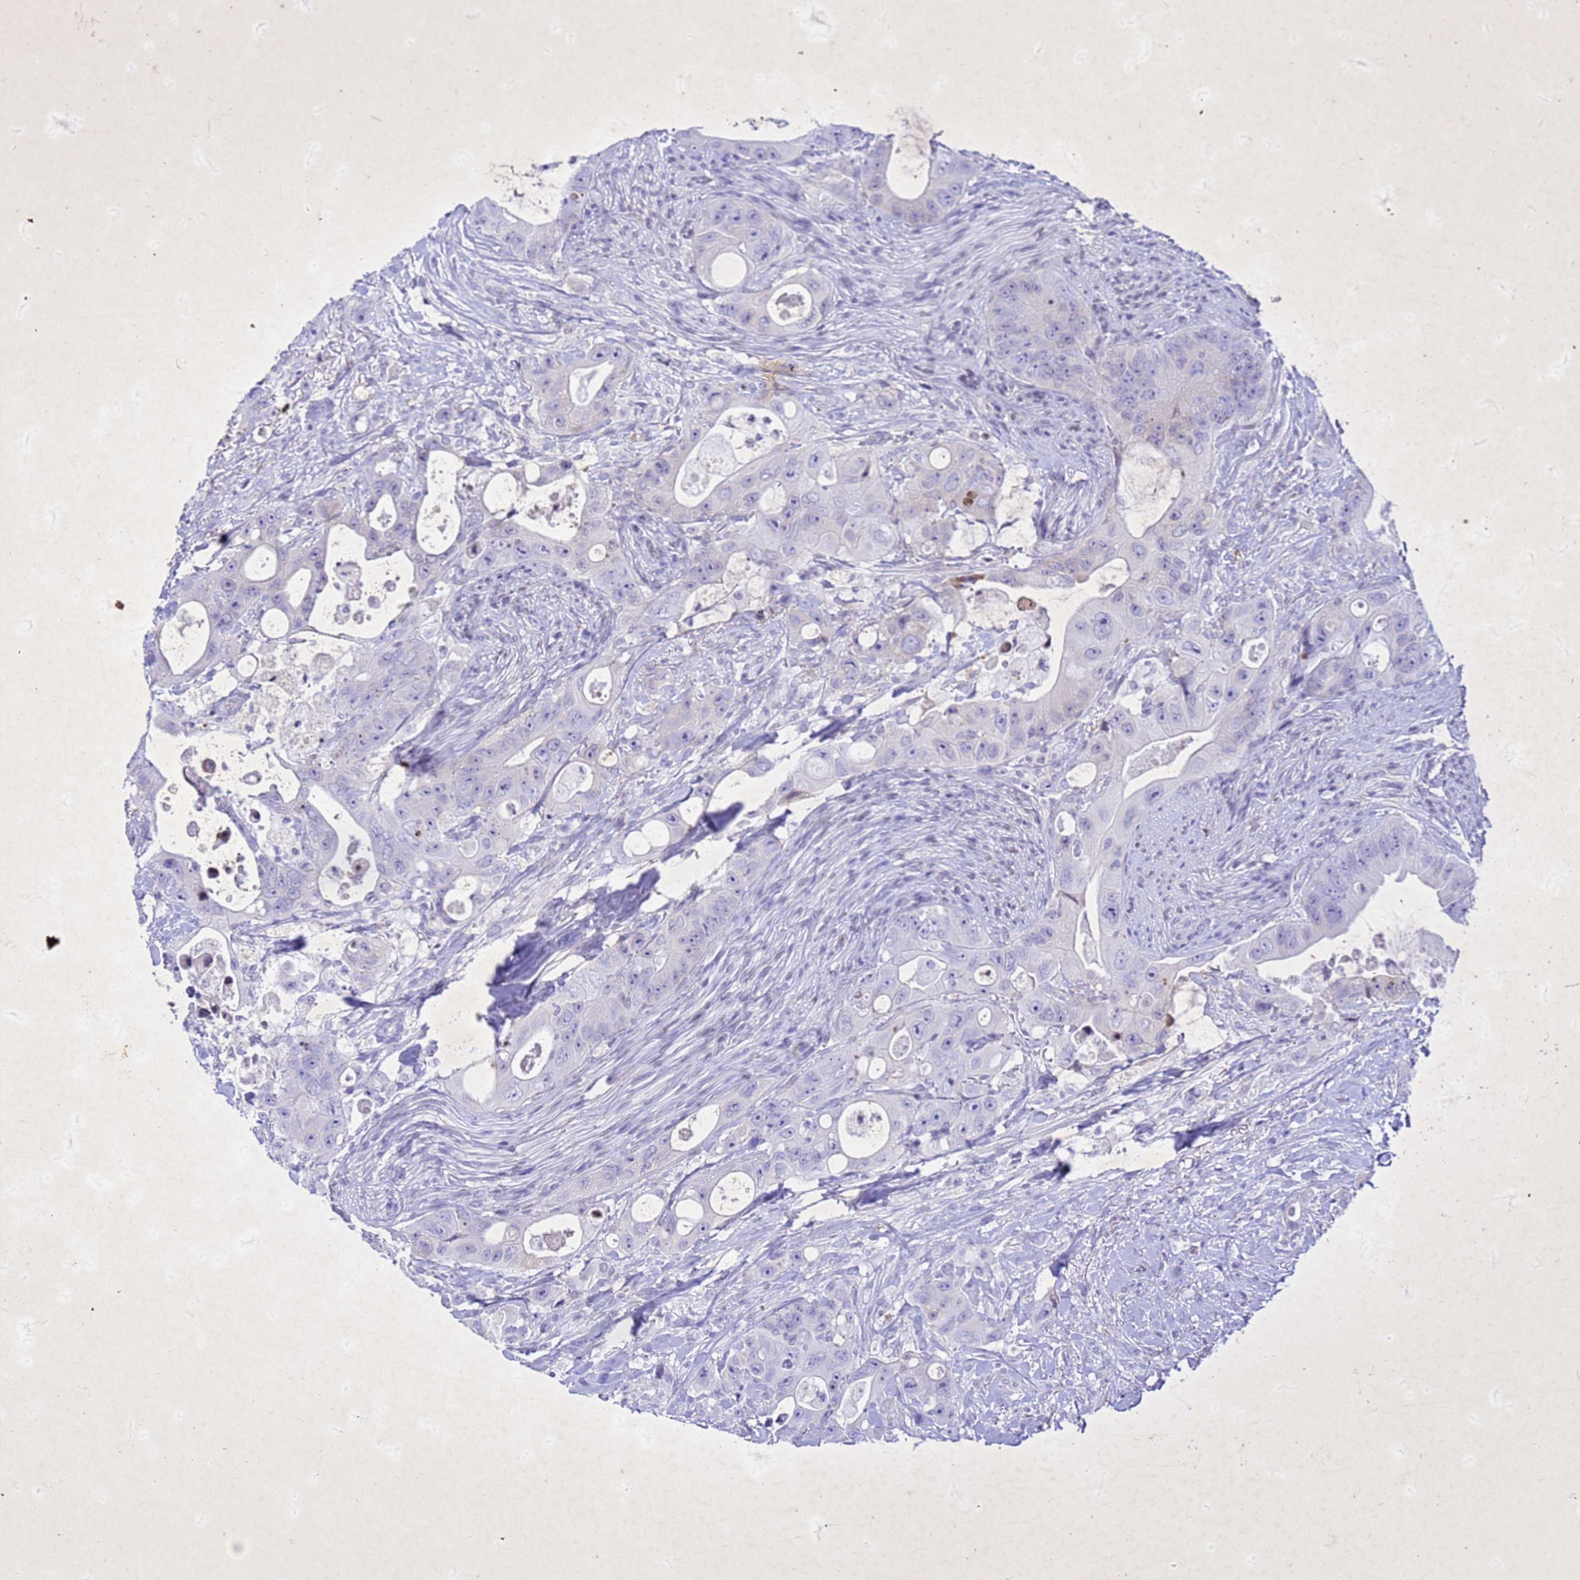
{"staining": {"intensity": "negative", "quantity": "none", "location": "none"}, "tissue": "colorectal cancer", "cell_type": "Tumor cells", "image_type": "cancer", "snomed": [{"axis": "morphology", "description": "Adenocarcinoma, NOS"}, {"axis": "topography", "description": "Colon"}], "caption": "Tumor cells are negative for protein expression in human colorectal cancer.", "gene": "COPS9", "patient": {"sex": "female", "age": 46}}